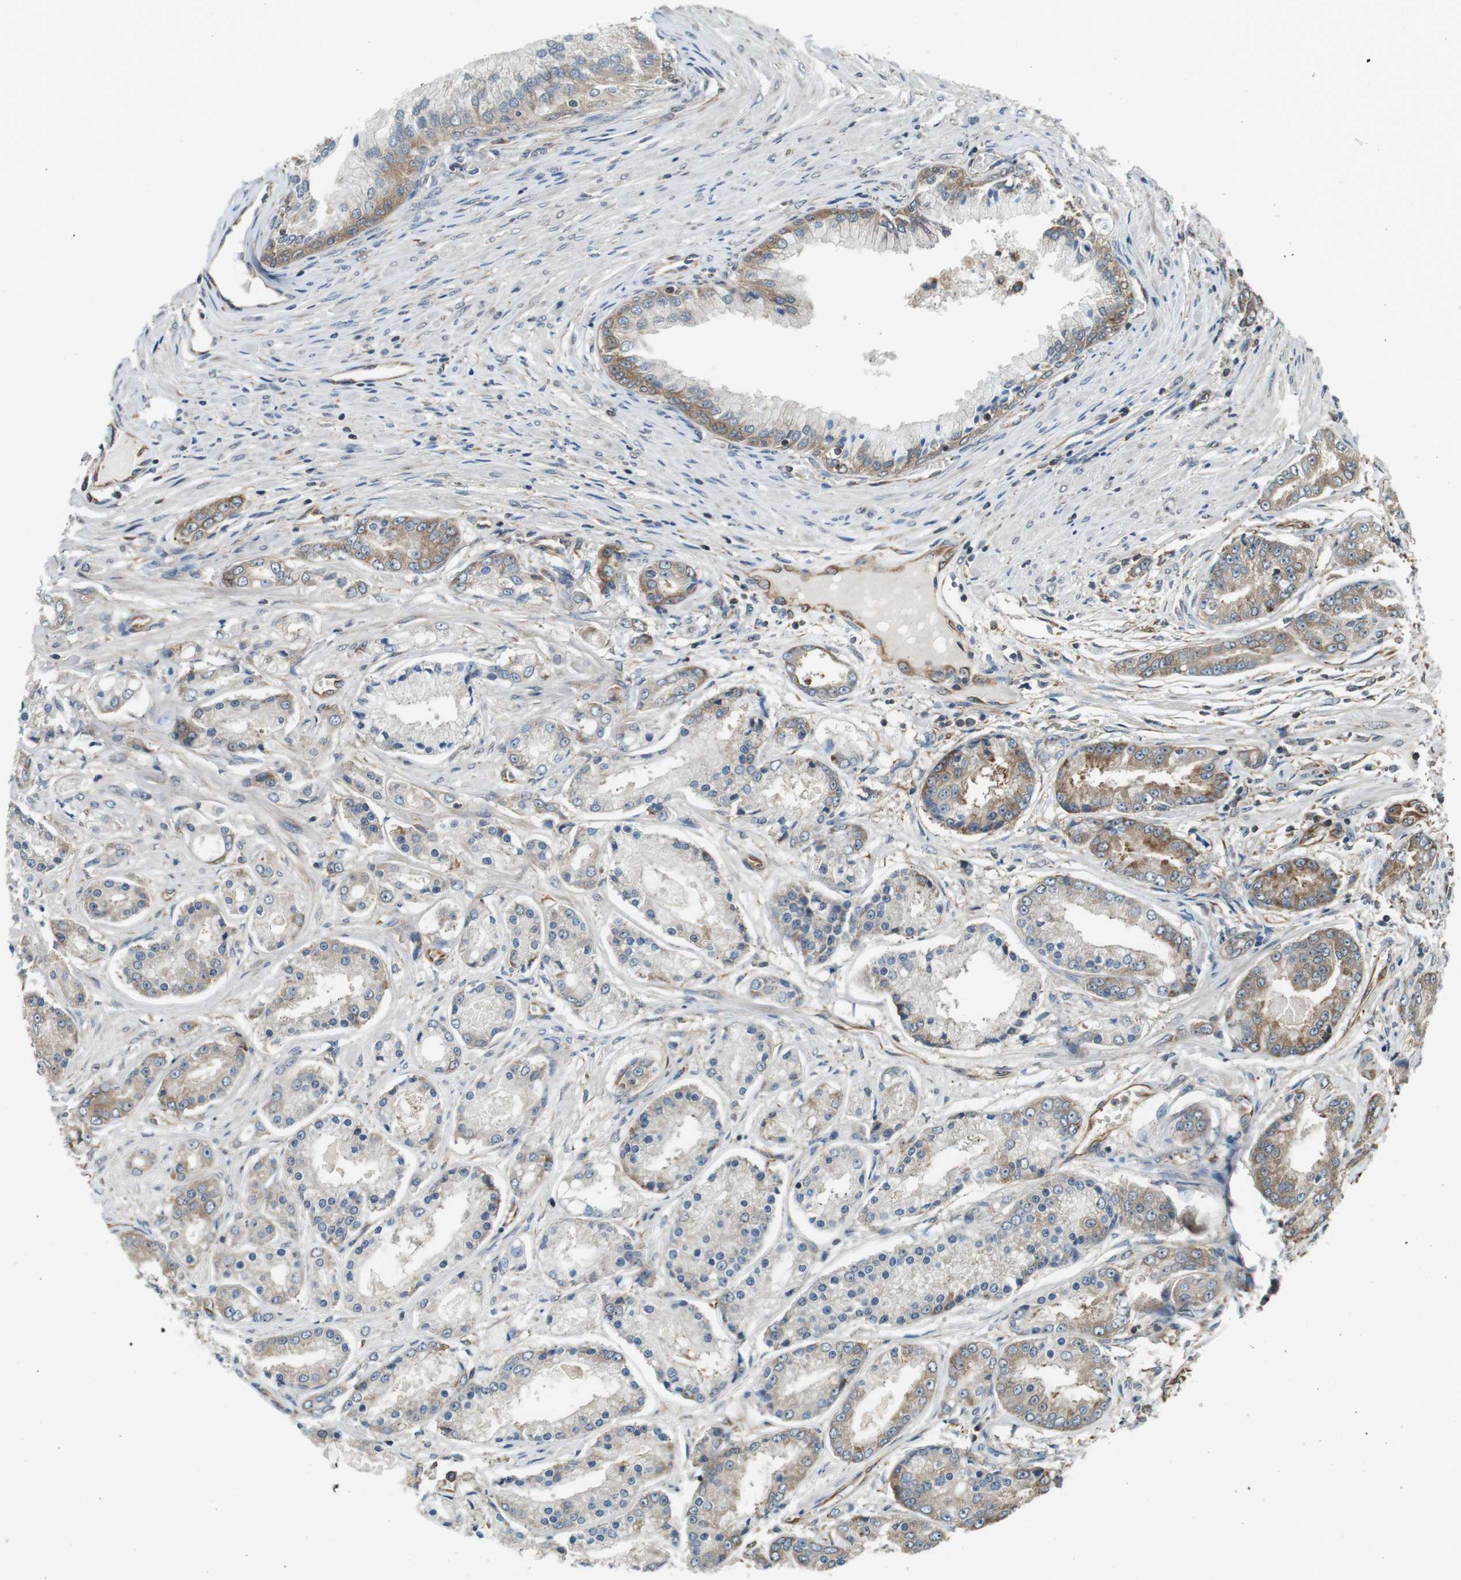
{"staining": {"intensity": "moderate", "quantity": "<25%", "location": "cytoplasmic/membranous"}, "tissue": "prostate cancer", "cell_type": "Tumor cells", "image_type": "cancer", "snomed": [{"axis": "morphology", "description": "Adenocarcinoma, High grade"}, {"axis": "topography", "description": "Prostate"}], "caption": "Protein staining displays moderate cytoplasmic/membranous expression in approximately <25% of tumor cells in prostate adenocarcinoma (high-grade). (brown staining indicates protein expression, while blue staining denotes nuclei).", "gene": "PA2G4", "patient": {"sex": "male", "age": 59}}